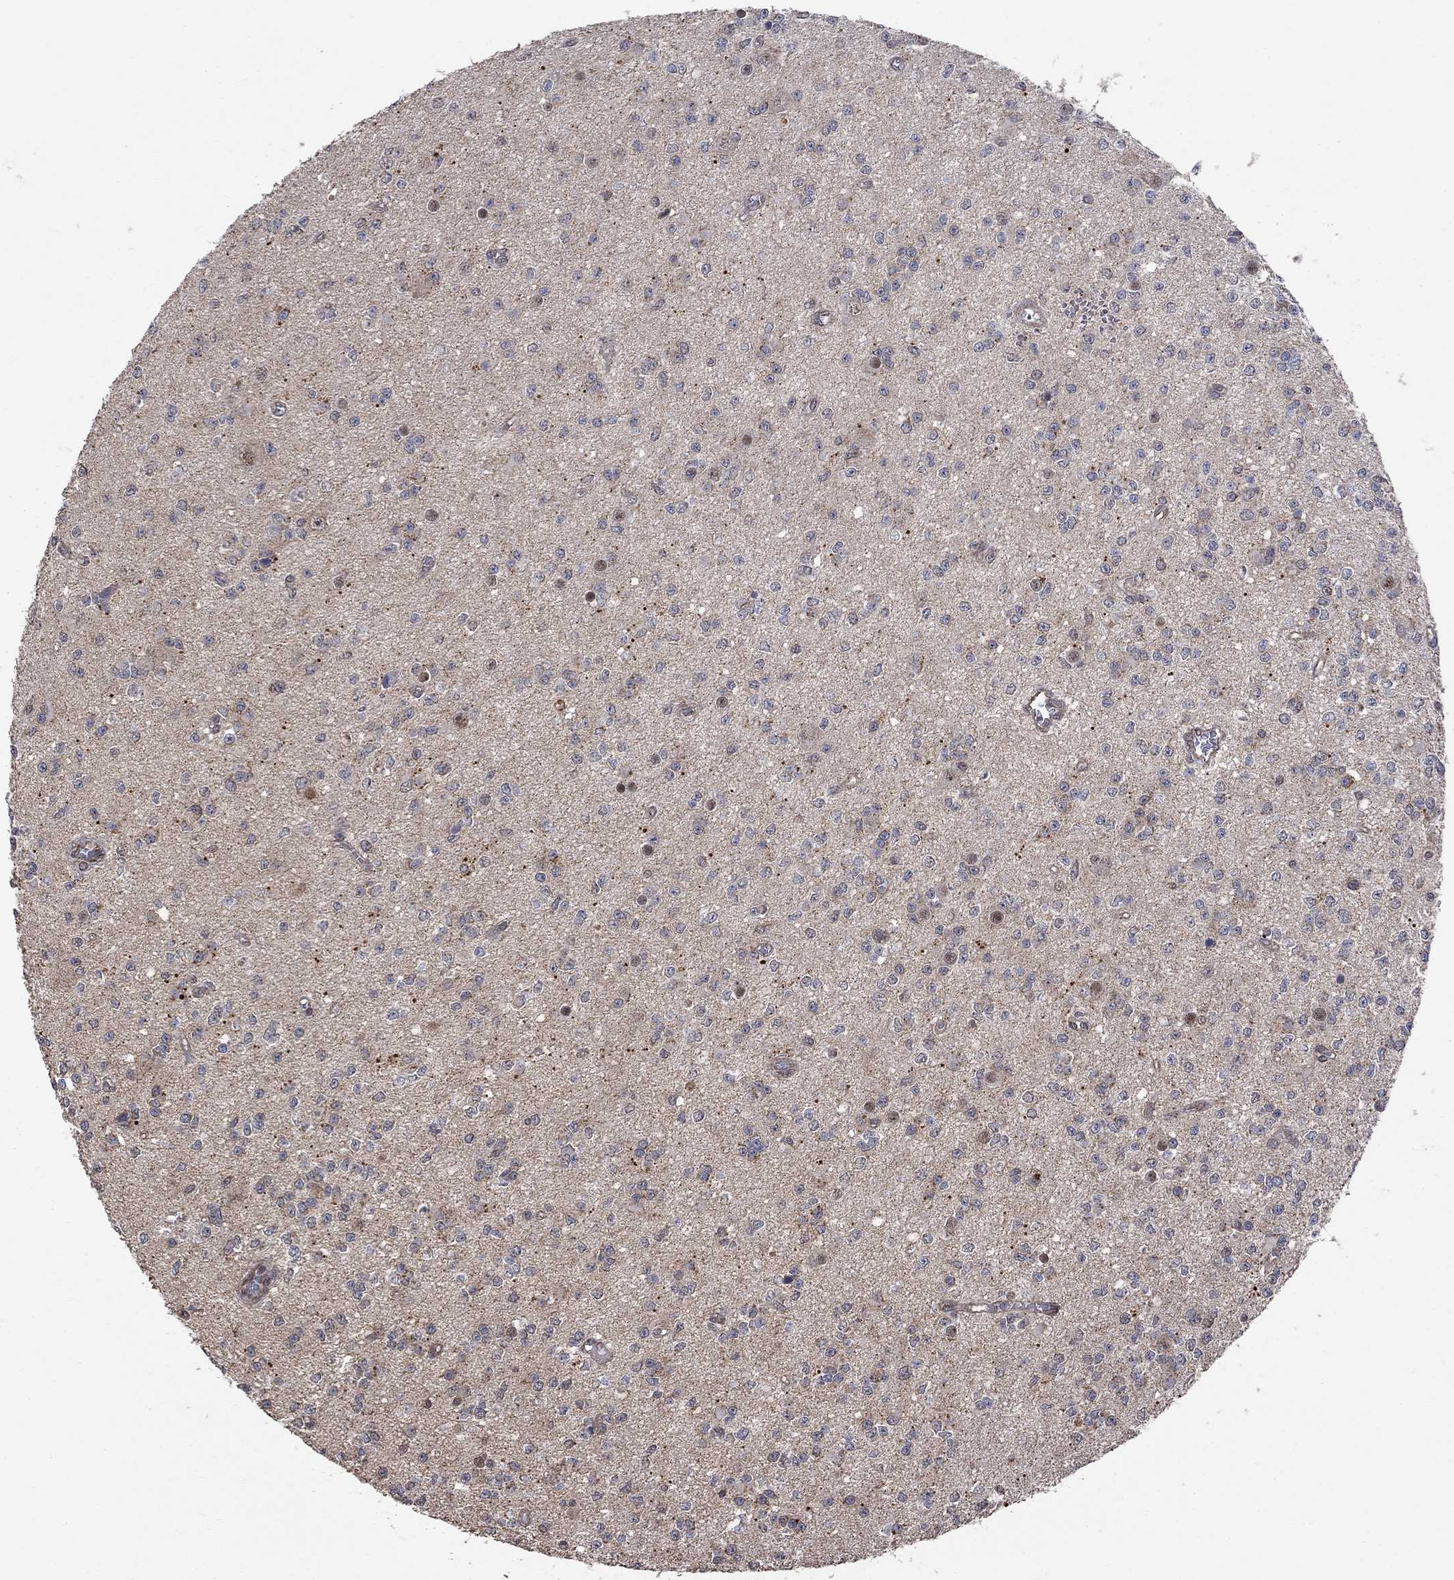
{"staining": {"intensity": "negative", "quantity": "none", "location": "none"}, "tissue": "glioma", "cell_type": "Tumor cells", "image_type": "cancer", "snomed": [{"axis": "morphology", "description": "Glioma, malignant, Low grade"}, {"axis": "topography", "description": "Brain"}], "caption": "Glioma was stained to show a protein in brown. There is no significant staining in tumor cells.", "gene": "ANKRA2", "patient": {"sex": "female", "age": 45}}